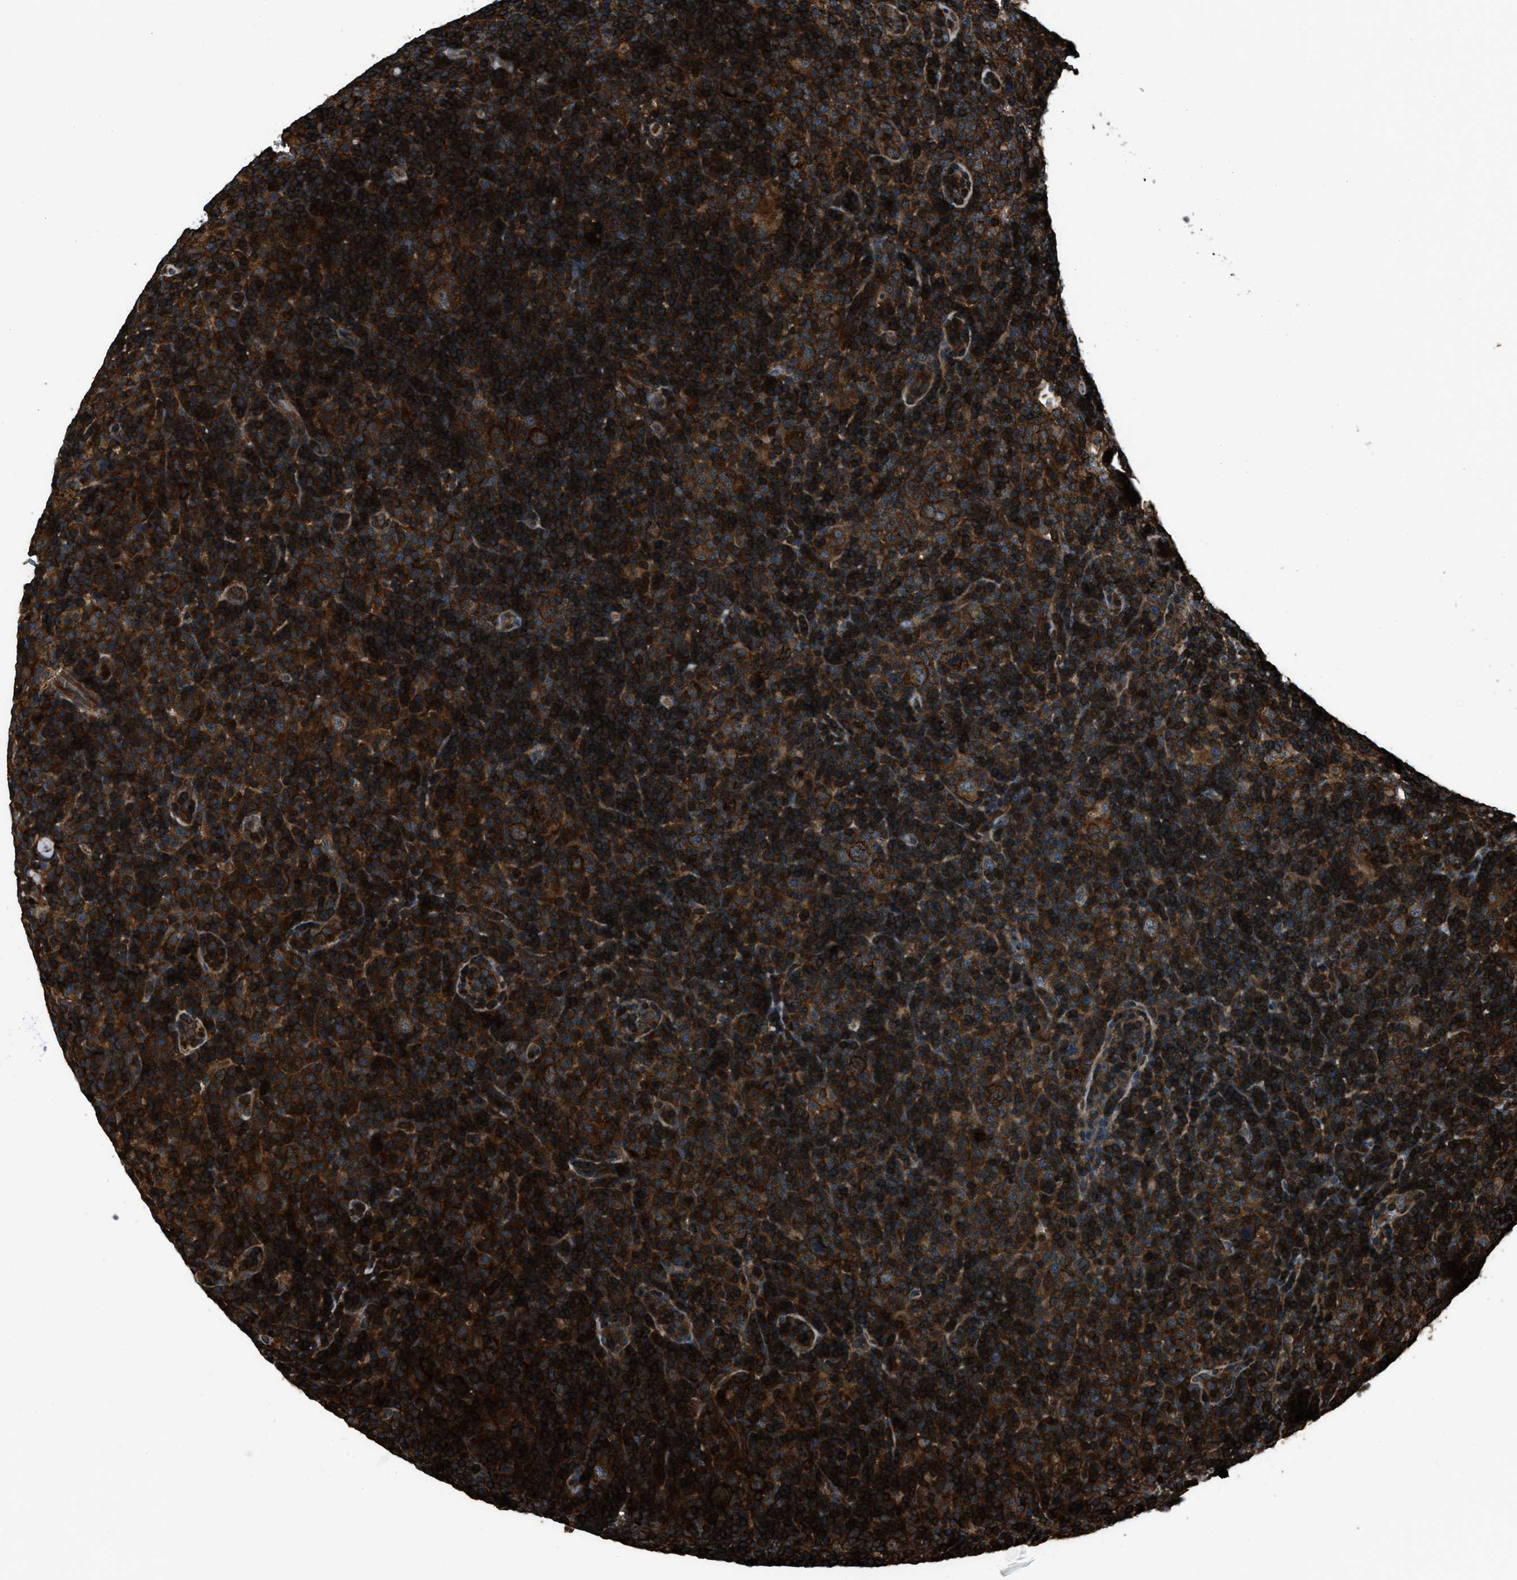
{"staining": {"intensity": "moderate", "quantity": ">75%", "location": "cytoplasmic/membranous"}, "tissue": "lymphoma", "cell_type": "Tumor cells", "image_type": "cancer", "snomed": [{"axis": "morphology", "description": "Hodgkin's disease, NOS"}, {"axis": "topography", "description": "Lymph node"}], "caption": "Protein expression analysis of human lymphoma reveals moderate cytoplasmic/membranous positivity in approximately >75% of tumor cells.", "gene": "SNX30", "patient": {"sex": "female", "age": 57}}